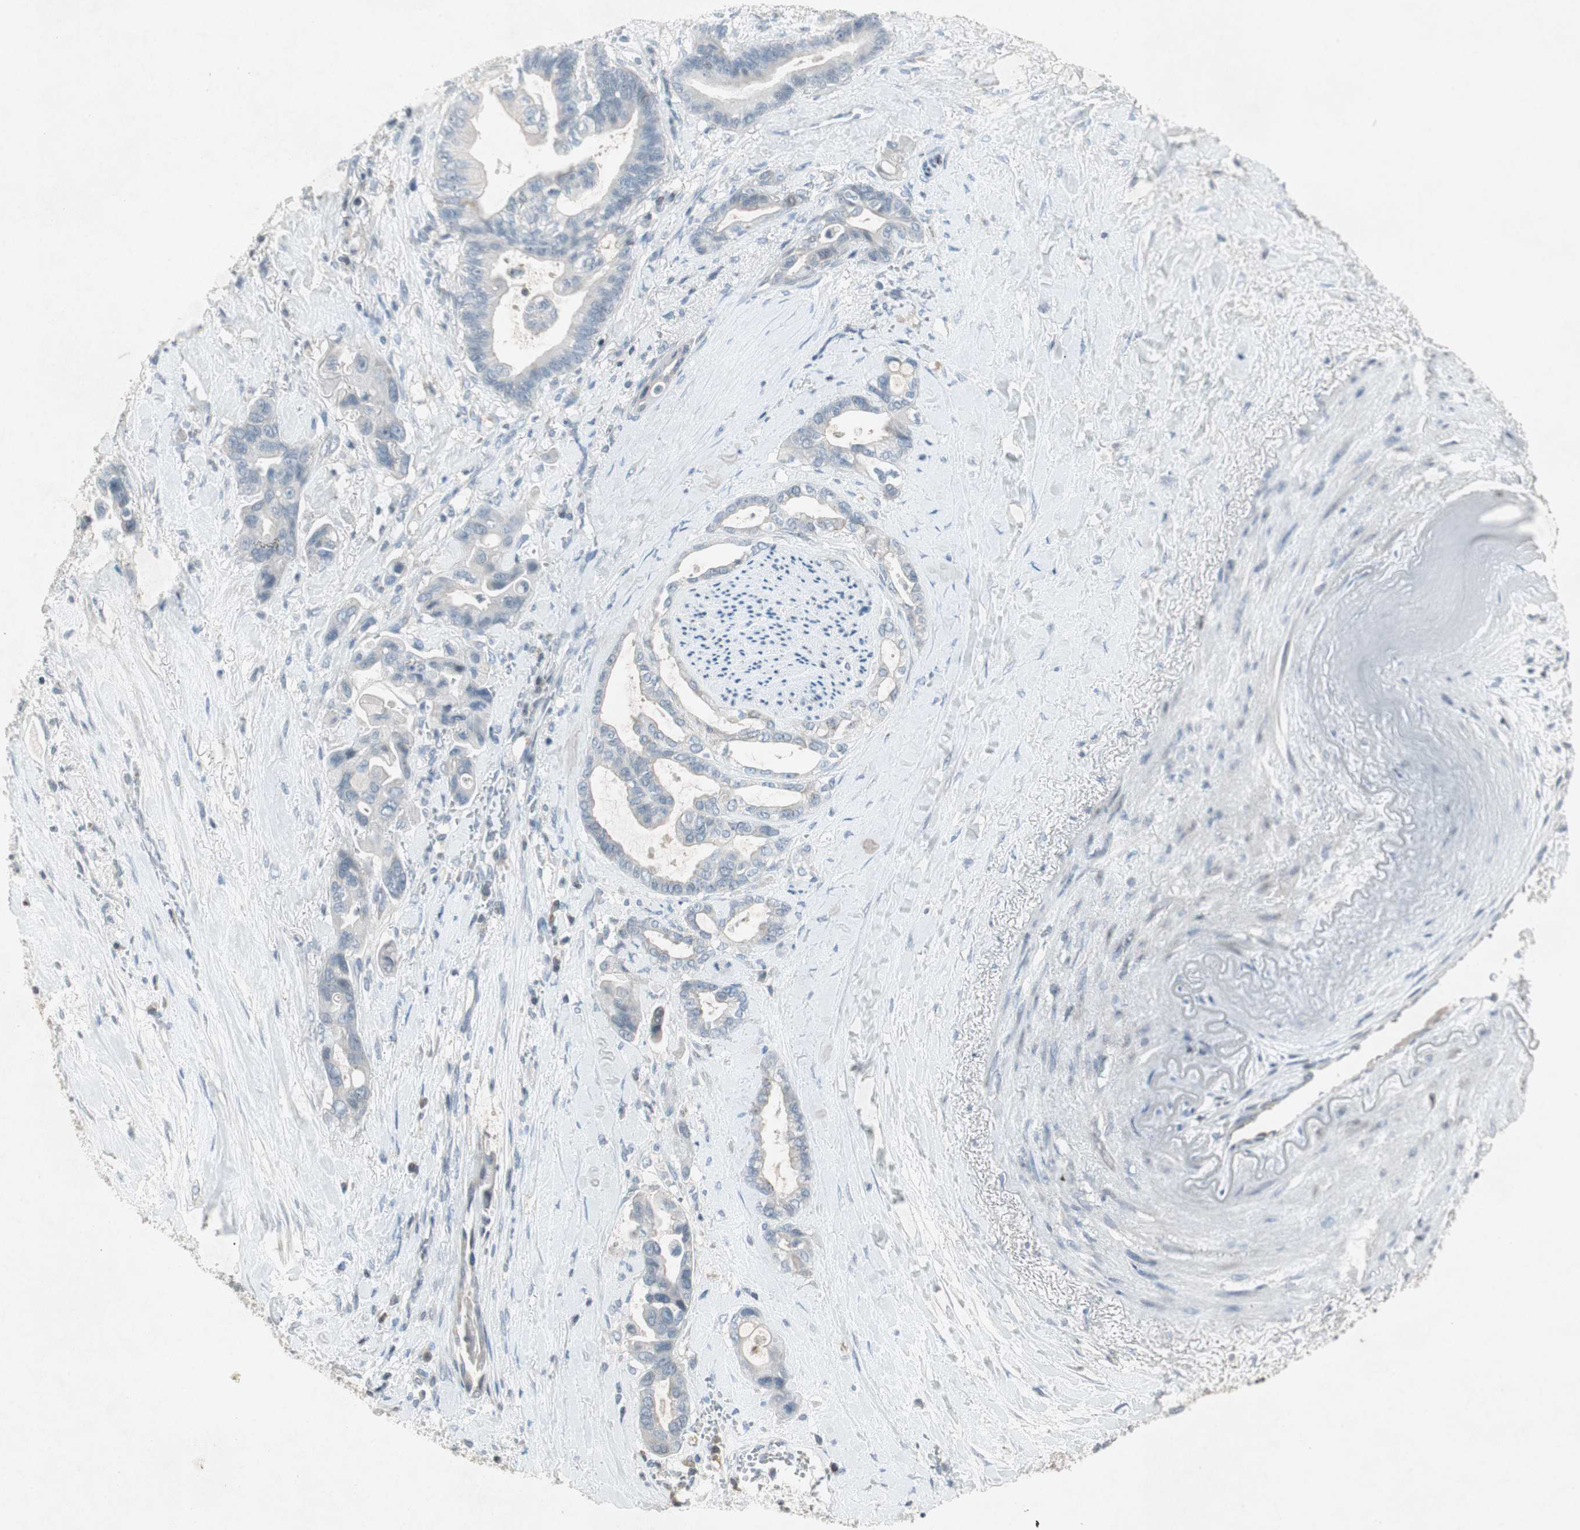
{"staining": {"intensity": "negative", "quantity": "none", "location": "none"}, "tissue": "pancreatic cancer", "cell_type": "Tumor cells", "image_type": "cancer", "snomed": [{"axis": "morphology", "description": "Adenocarcinoma, NOS"}, {"axis": "topography", "description": "Pancreas"}], "caption": "Micrograph shows no significant protein staining in tumor cells of adenocarcinoma (pancreatic). Nuclei are stained in blue.", "gene": "ARG2", "patient": {"sex": "male", "age": 70}}